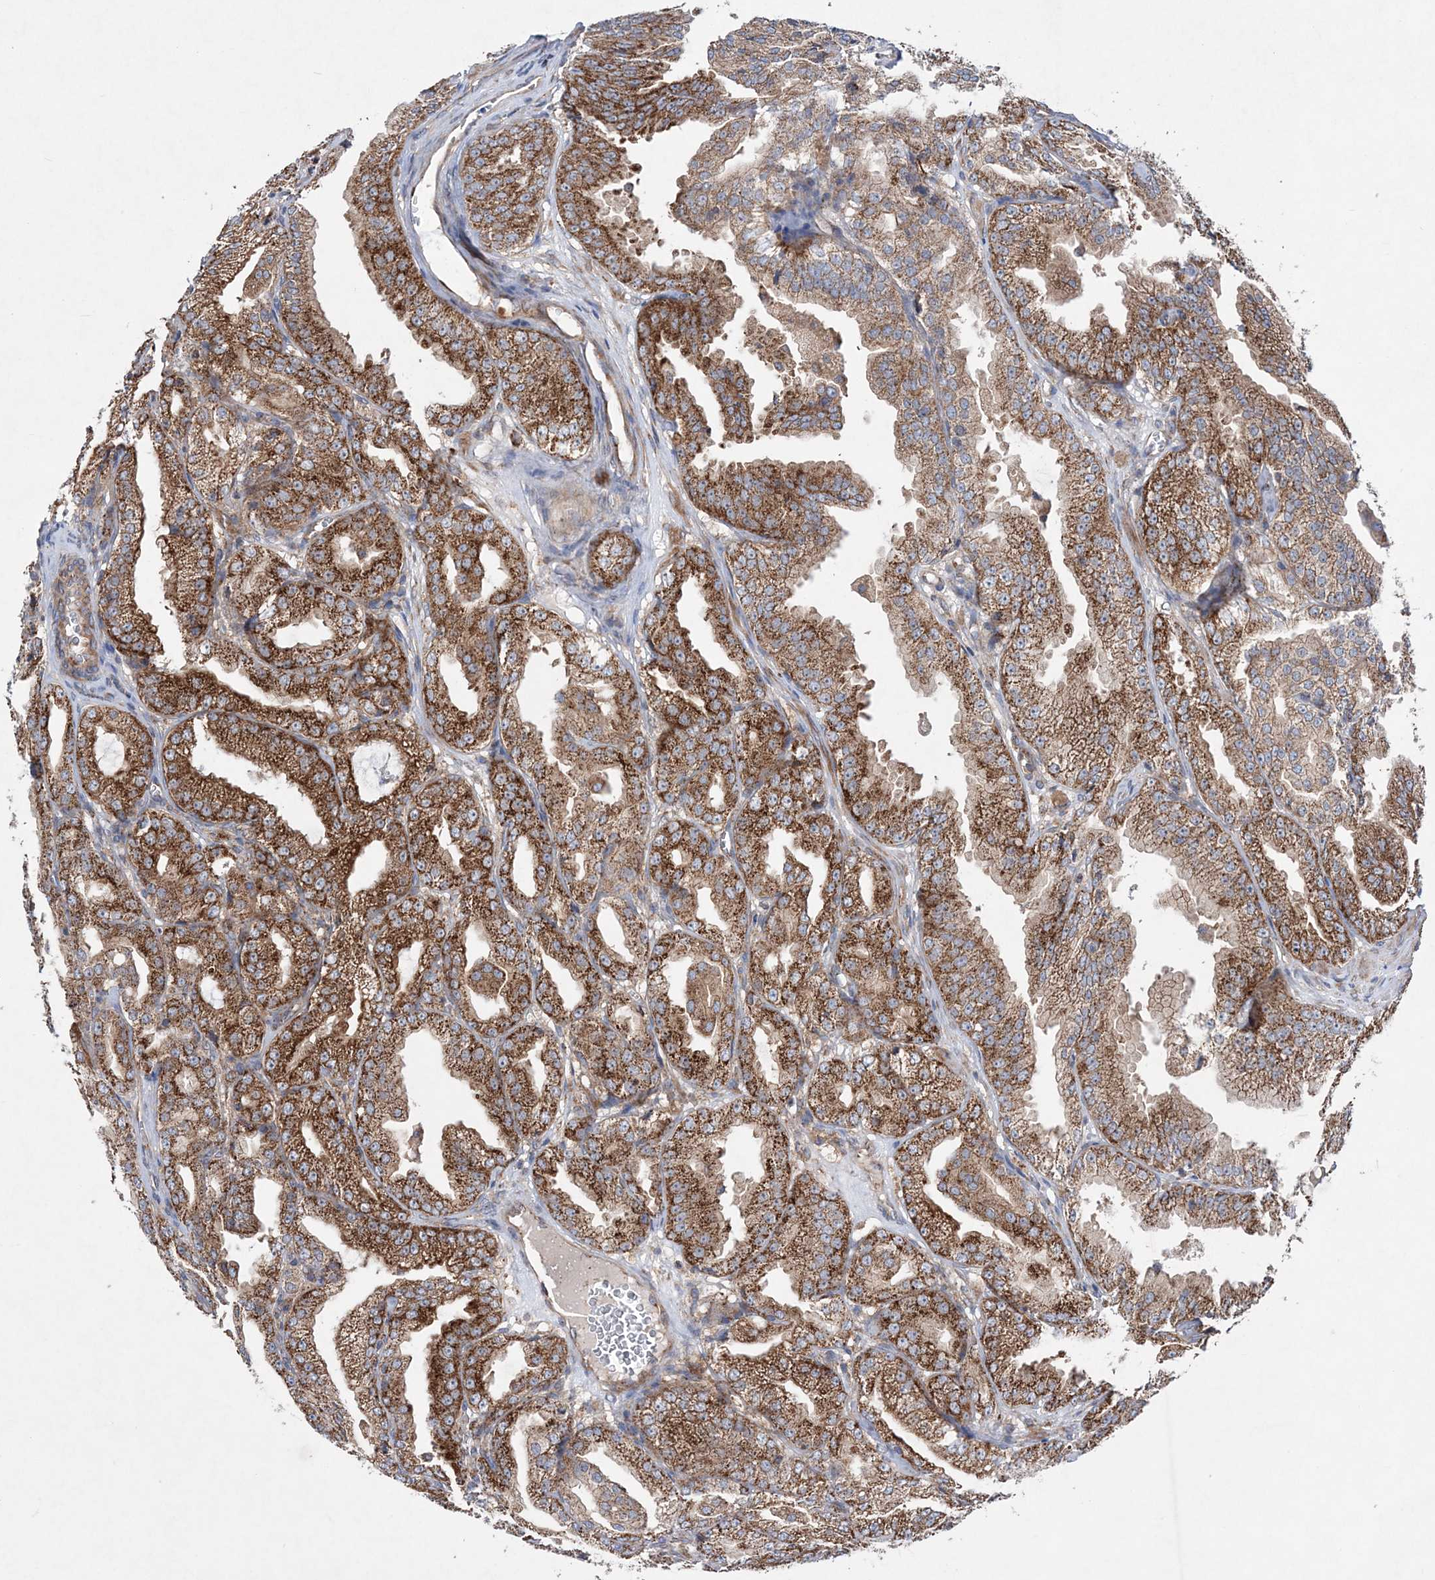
{"staining": {"intensity": "strong", "quantity": ">75%", "location": "cytoplasmic/membranous"}, "tissue": "prostate cancer", "cell_type": "Tumor cells", "image_type": "cancer", "snomed": [{"axis": "morphology", "description": "Adenocarcinoma, High grade"}, {"axis": "topography", "description": "Prostate"}], "caption": "High-power microscopy captured an immunohistochemistry histopathology image of prostate high-grade adenocarcinoma, revealing strong cytoplasmic/membranous positivity in about >75% of tumor cells.", "gene": "NGLY1", "patient": {"sex": "male", "age": 61}}